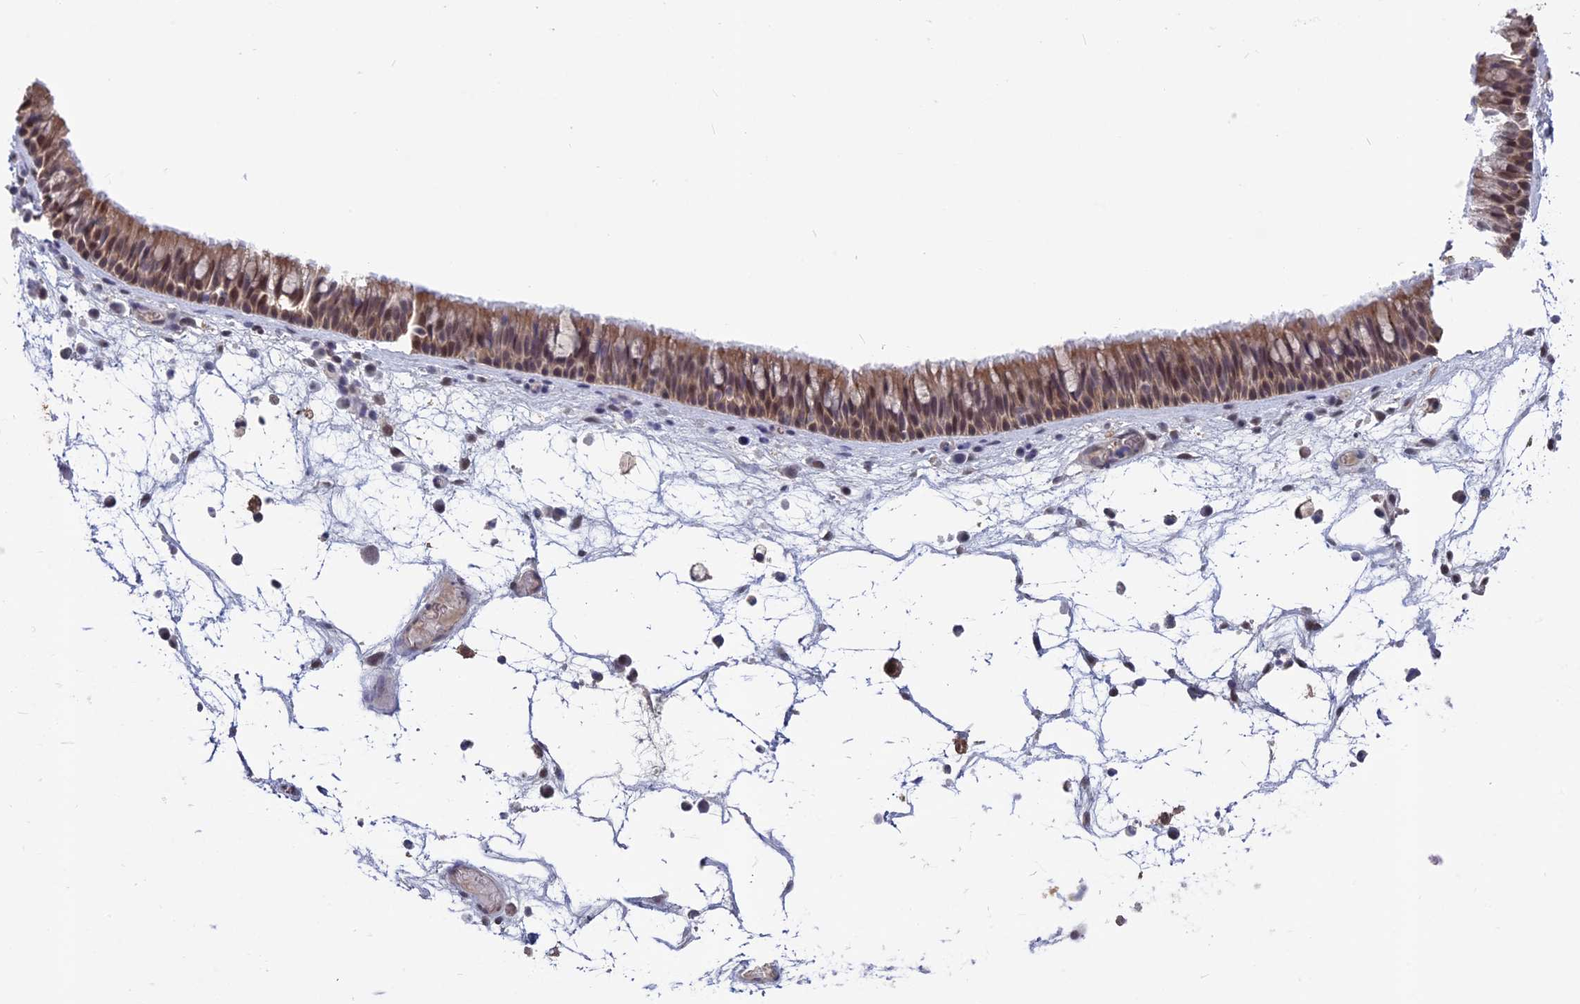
{"staining": {"intensity": "moderate", "quantity": ">75%", "location": "cytoplasmic/membranous,nuclear"}, "tissue": "nasopharynx", "cell_type": "Respiratory epithelial cells", "image_type": "normal", "snomed": [{"axis": "morphology", "description": "Normal tissue, NOS"}, {"axis": "morphology", "description": "Inflammation, NOS"}, {"axis": "morphology", "description": "Malignant melanoma, Metastatic site"}, {"axis": "topography", "description": "Nasopharynx"}], "caption": "Nasopharynx stained with immunohistochemistry (IHC) reveals moderate cytoplasmic/membranous,nuclear expression in approximately >75% of respiratory epithelial cells. The staining was performed using DAB (3,3'-diaminobenzidine), with brown indicating positive protein expression. Nuclei are stained blue with hematoxylin.", "gene": "MT", "patient": {"sex": "male", "age": 70}}